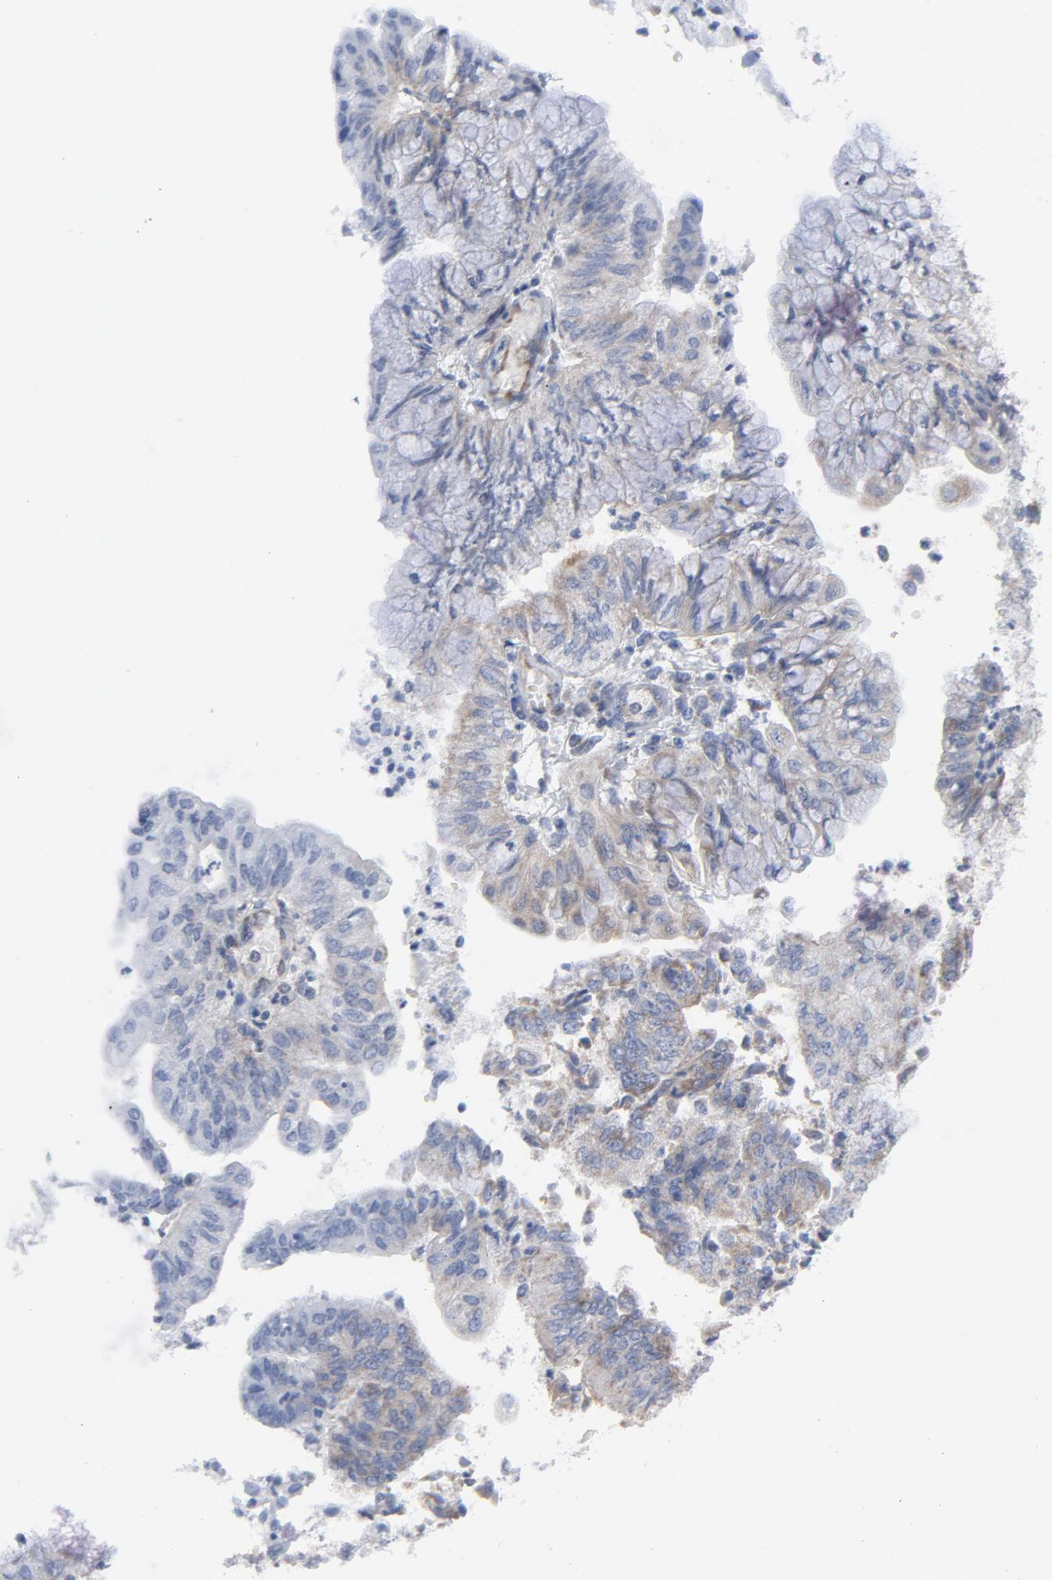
{"staining": {"intensity": "weak", "quantity": "<25%", "location": "cytoplasmic/membranous"}, "tissue": "endometrial cancer", "cell_type": "Tumor cells", "image_type": "cancer", "snomed": [{"axis": "morphology", "description": "Adenocarcinoma, NOS"}, {"axis": "topography", "description": "Endometrium"}], "caption": "Endometrial adenocarcinoma was stained to show a protein in brown. There is no significant staining in tumor cells.", "gene": "OXA1L", "patient": {"sex": "female", "age": 59}}